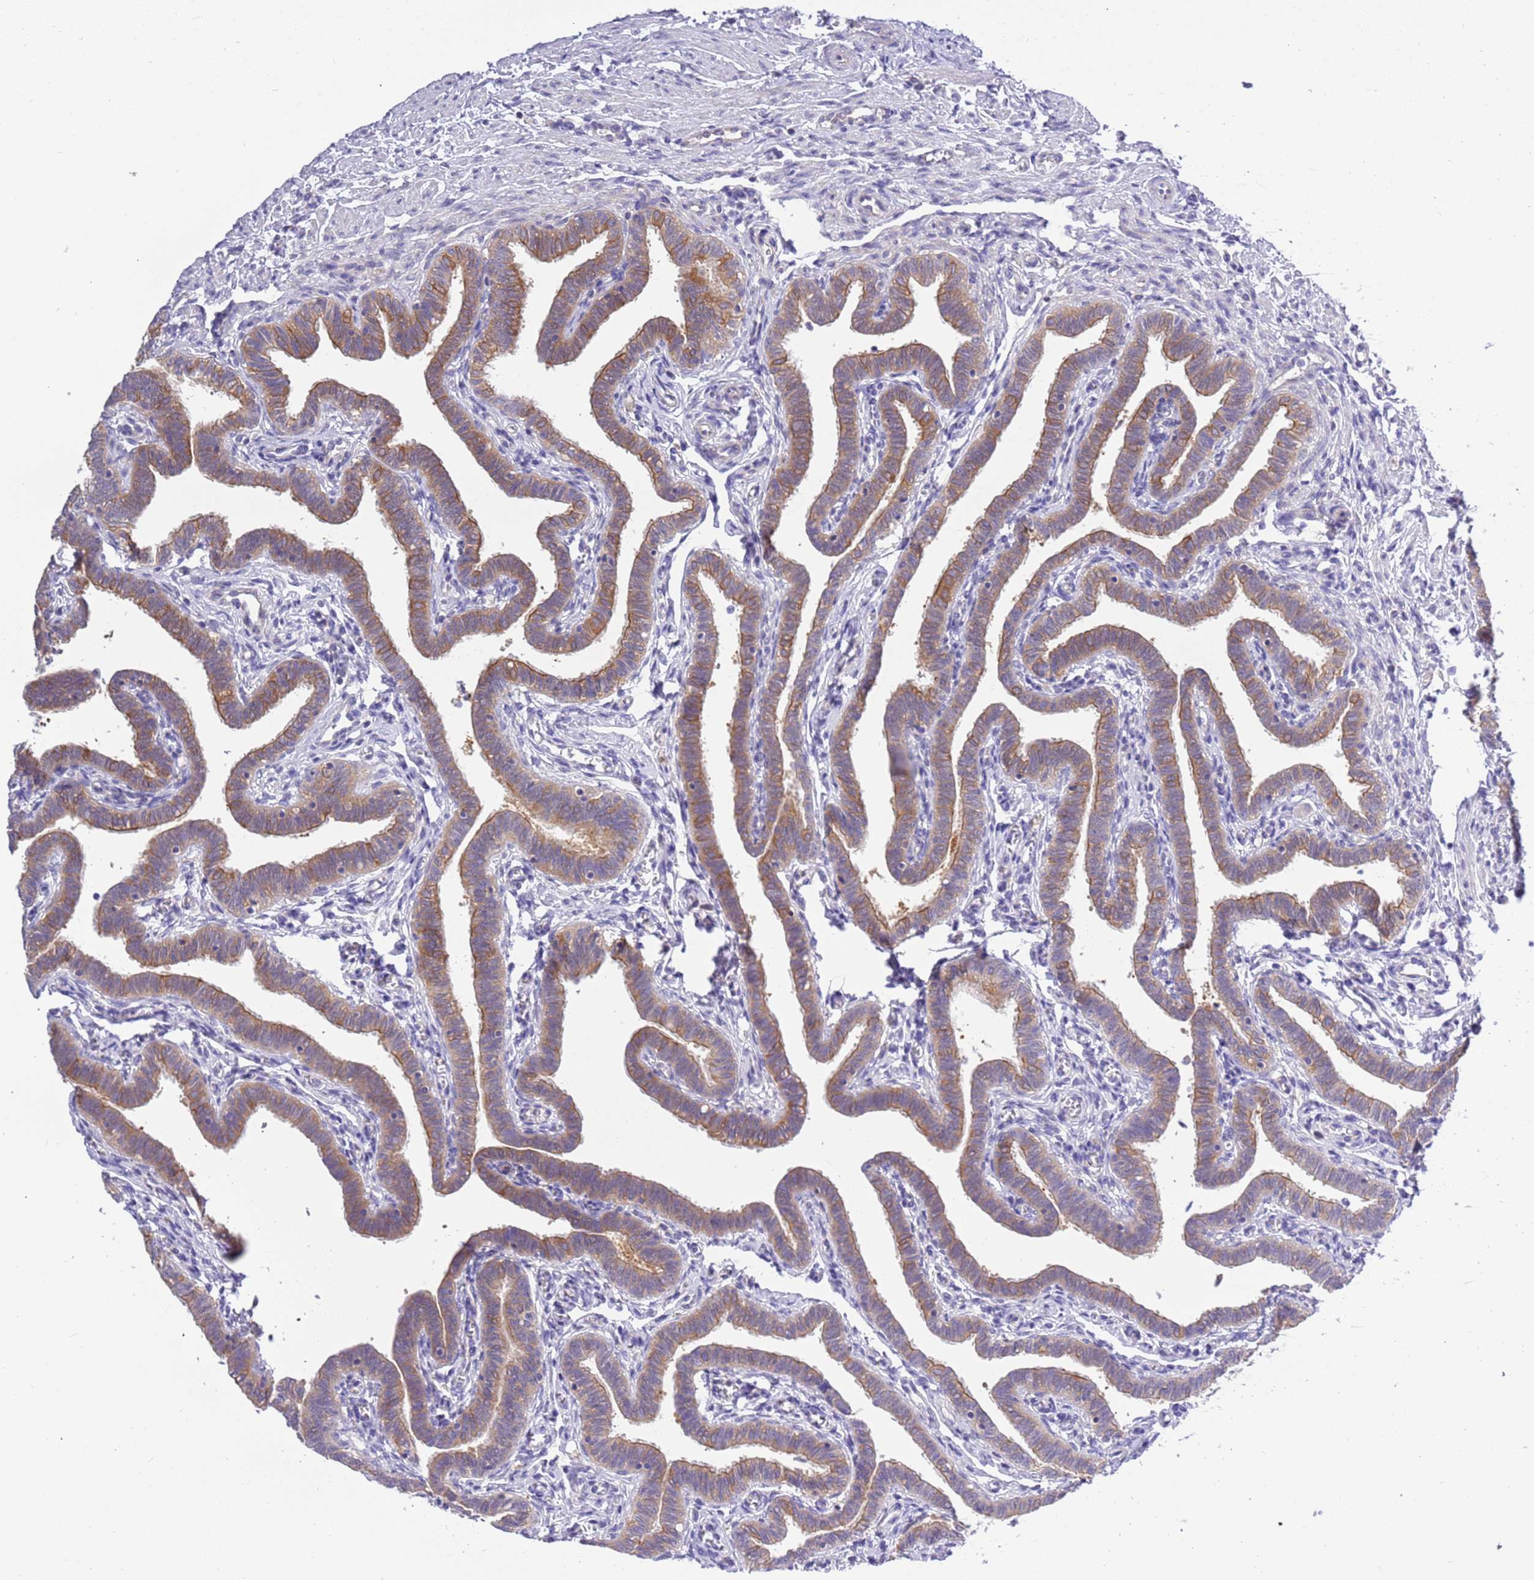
{"staining": {"intensity": "moderate", "quantity": ">75%", "location": "cytoplasmic/membranous"}, "tissue": "fallopian tube", "cell_type": "Glandular cells", "image_type": "normal", "snomed": [{"axis": "morphology", "description": "Normal tissue, NOS"}, {"axis": "topography", "description": "Fallopian tube"}], "caption": "A brown stain labels moderate cytoplasmic/membranous staining of a protein in glandular cells of normal human fallopian tube. (Stains: DAB in brown, nuclei in blue, Microscopy: brightfield microscopy at high magnification).", "gene": "STIP1", "patient": {"sex": "female", "age": 36}}